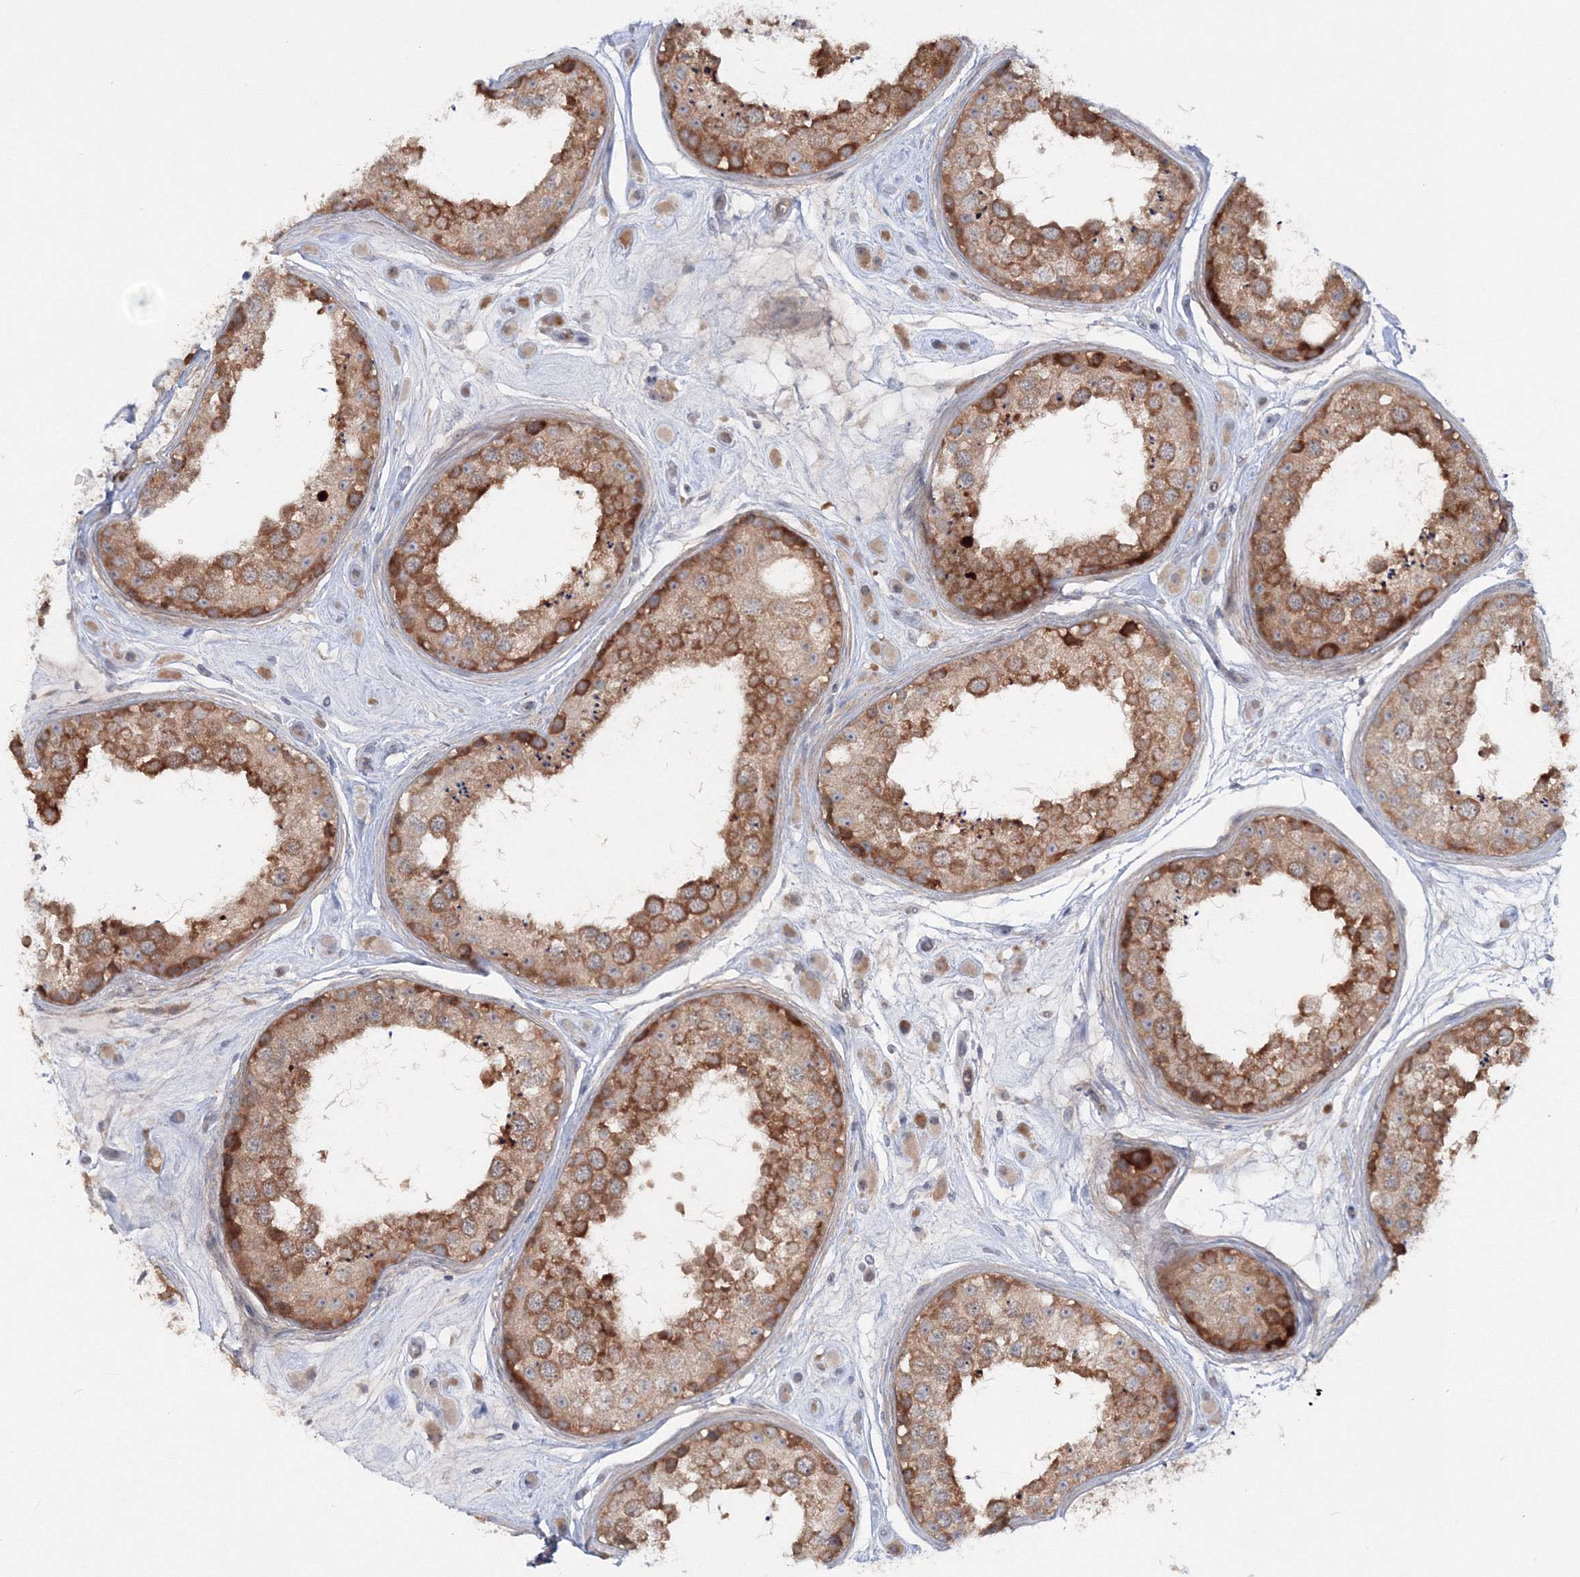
{"staining": {"intensity": "moderate", "quantity": ">75%", "location": "cytoplasmic/membranous"}, "tissue": "testis", "cell_type": "Cells in seminiferous ducts", "image_type": "normal", "snomed": [{"axis": "morphology", "description": "Normal tissue, NOS"}, {"axis": "topography", "description": "Testis"}], "caption": "Immunohistochemistry of benign testis exhibits medium levels of moderate cytoplasmic/membranous expression in about >75% of cells in seminiferous ducts.", "gene": "IPMK", "patient": {"sex": "male", "age": 25}}